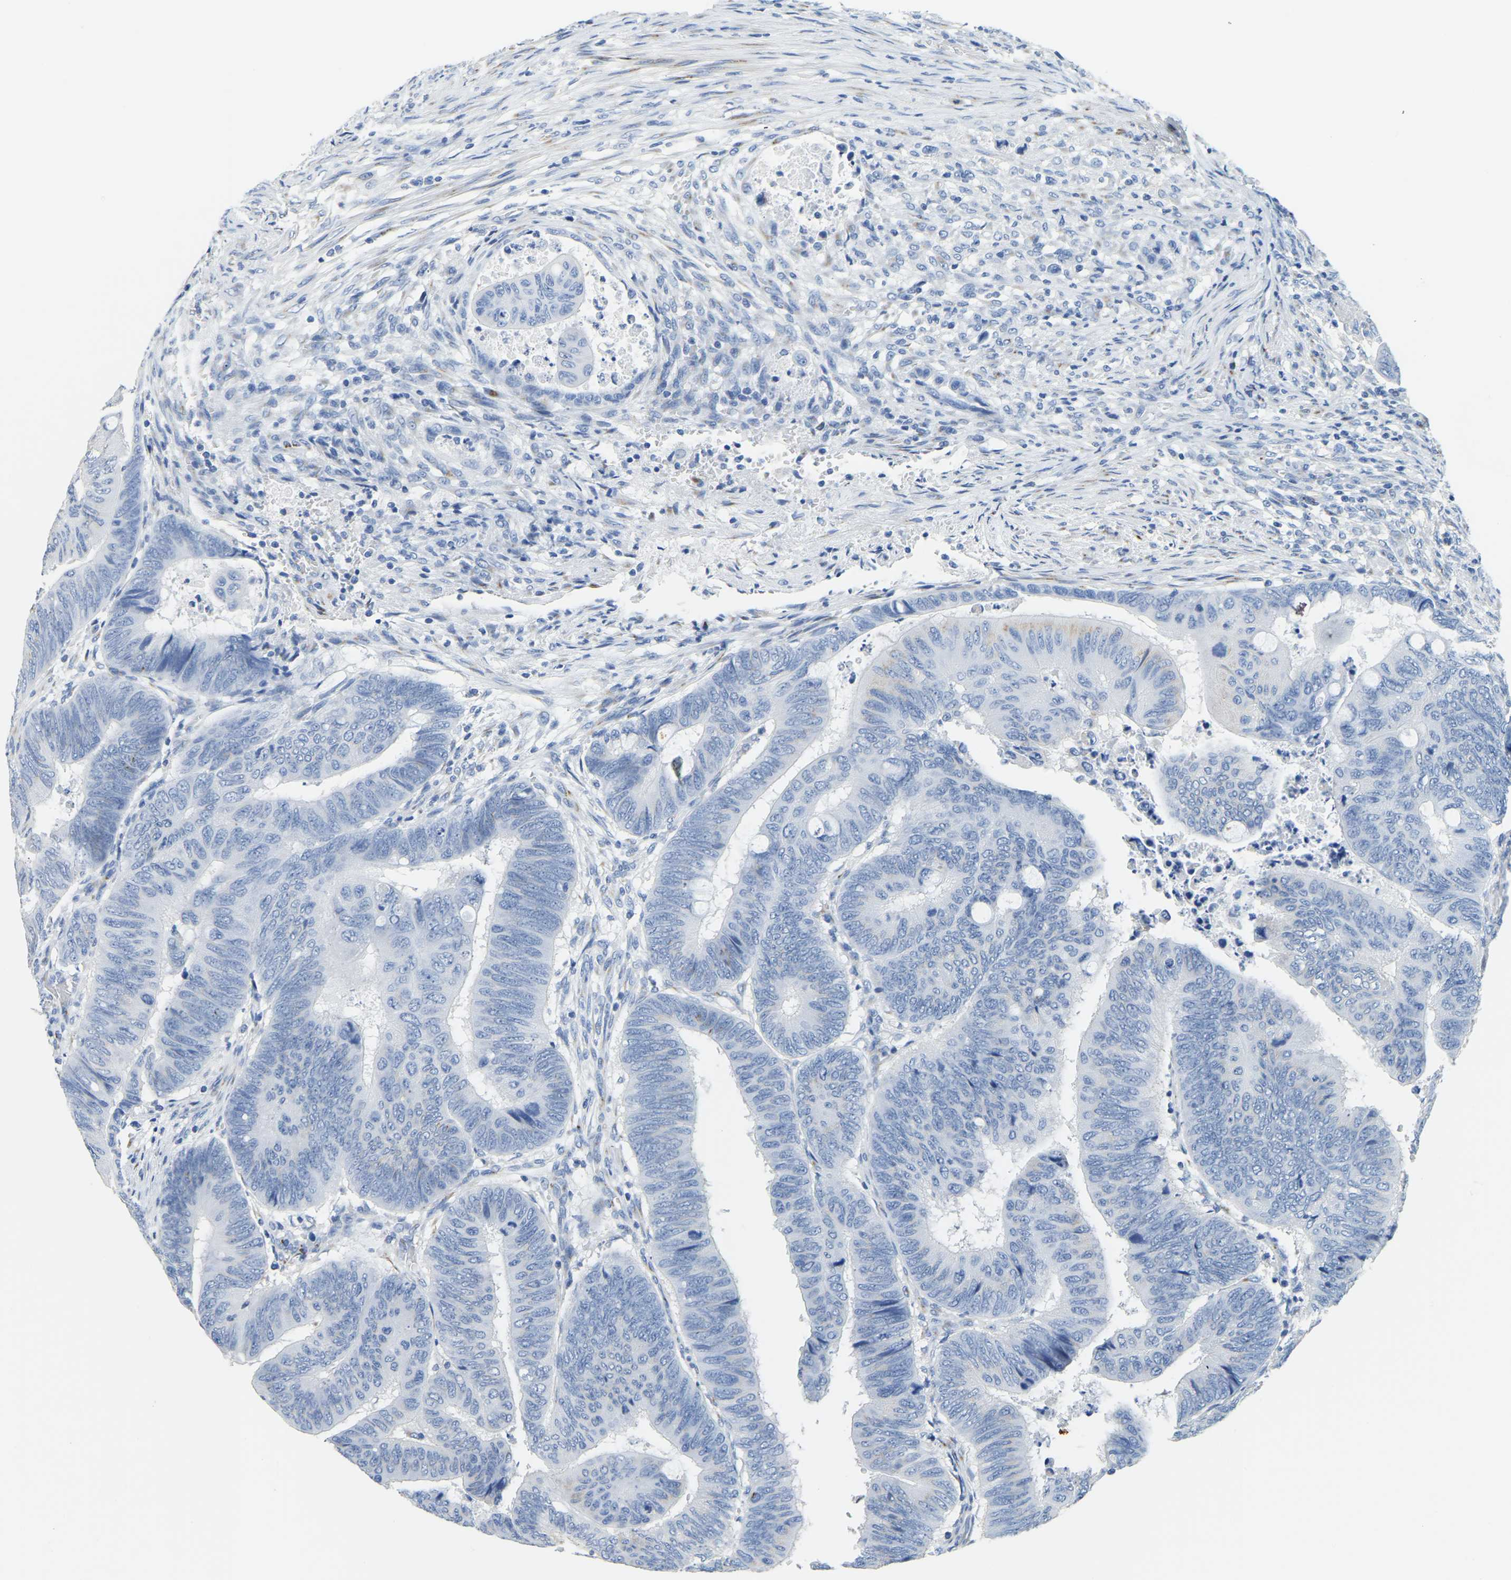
{"staining": {"intensity": "negative", "quantity": "none", "location": "none"}, "tissue": "colorectal cancer", "cell_type": "Tumor cells", "image_type": "cancer", "snomed": [{"axis": "morphology", "description": "Normal tissue, NOS"}, {"axis": "morphology", "description": "Adenocarcinoma, NOS"}, {"axis": "topography", "description": "Rectum"}, {"axis": "topography", "description": "Peripheral nerve tissue"}], "caption": "Colorectal cancer was stained to show a protein in brown. There is no significant staining in tumor cells.", "gene": "FAM174A", "patient": {"sex": "male", "age": 92}}